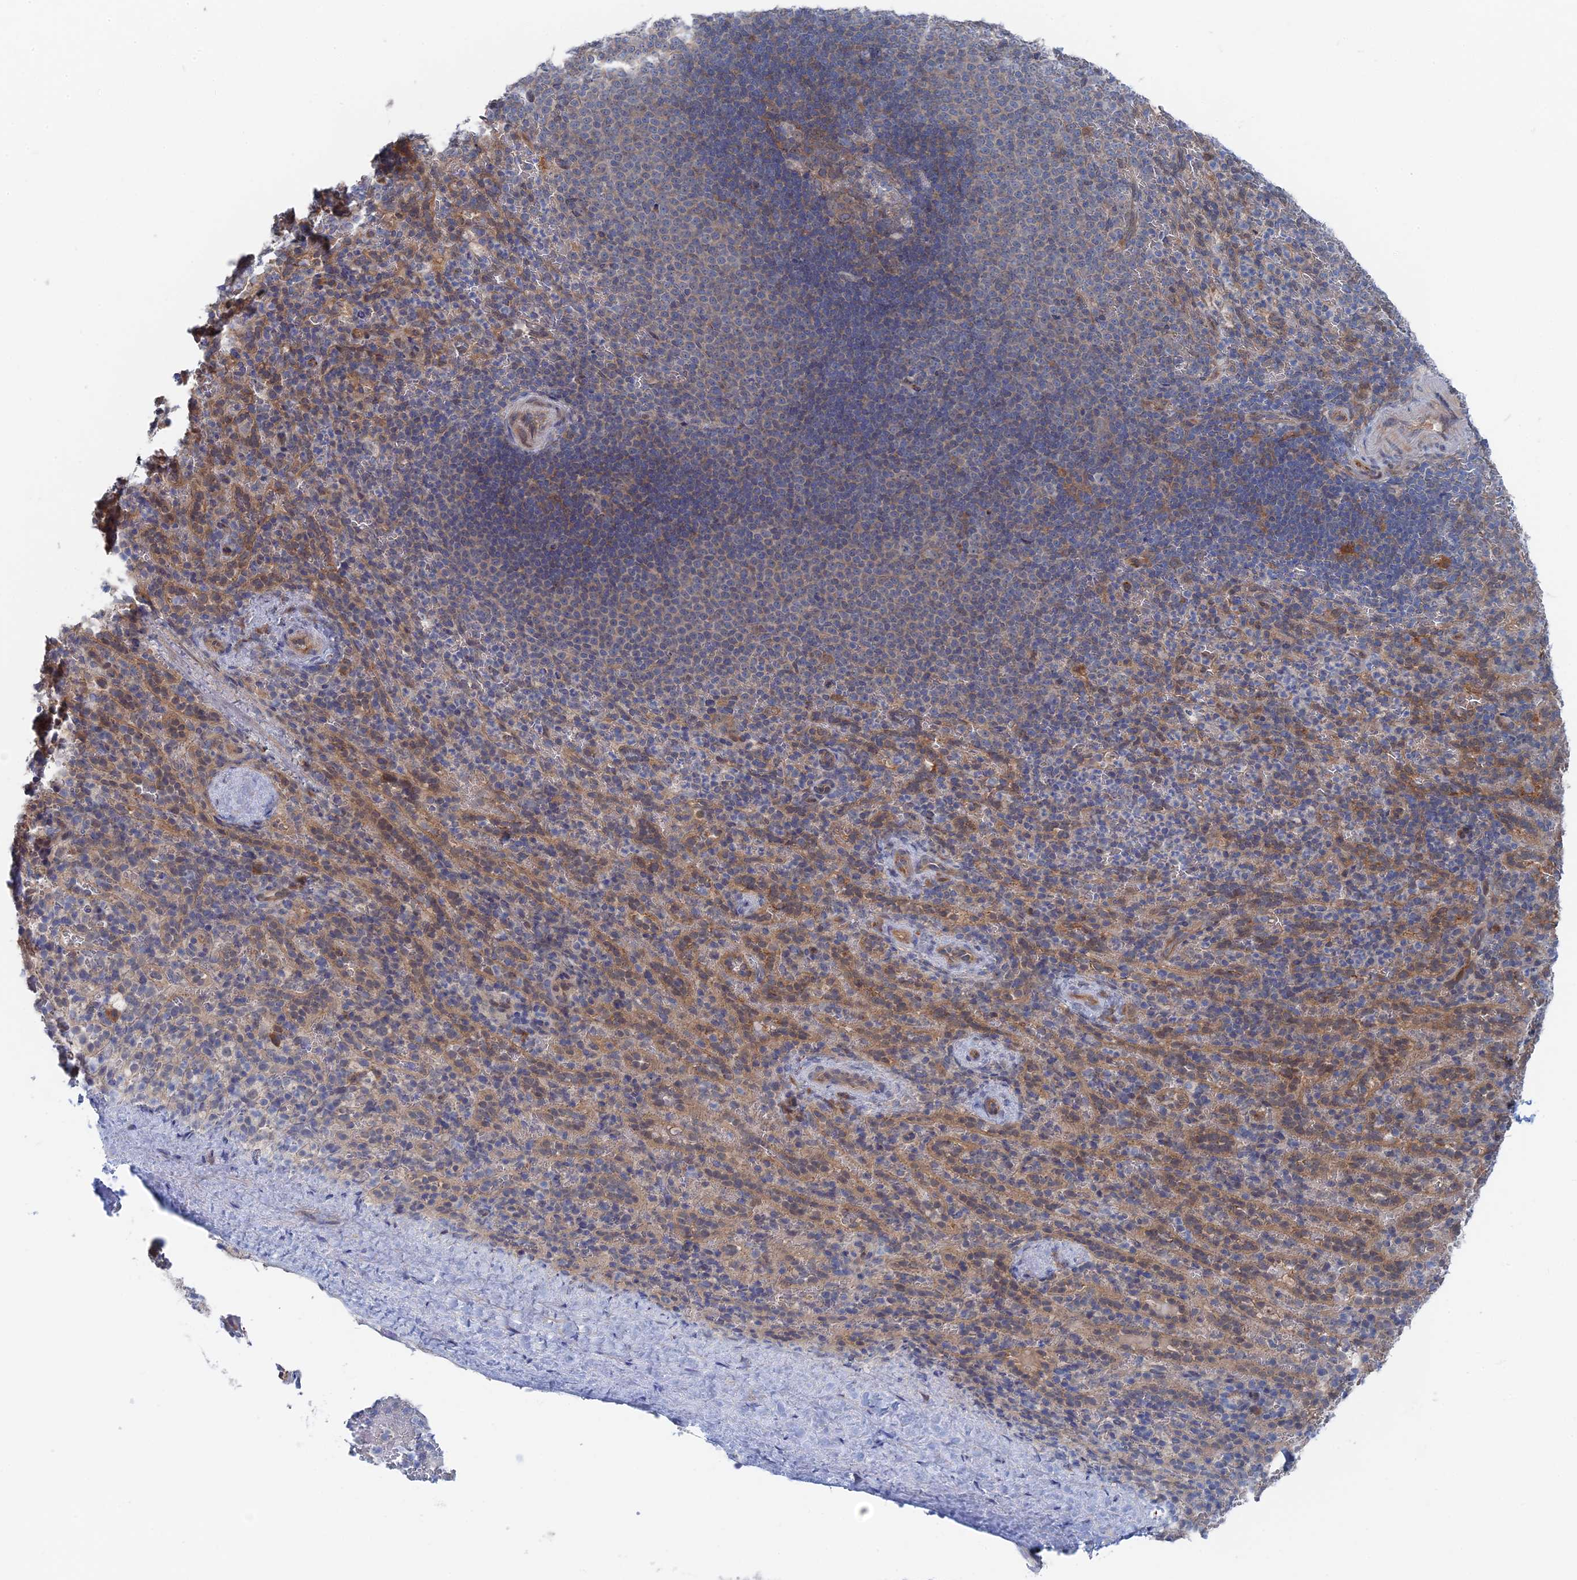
{"staining": {"intensity": "negative", "quantity": "none", "location": "none"}, "tissue": "spleen", "cell_type": "Cells in red pulp", "image_type": "normal", "snomed": [{"axis": "morphology", "description": "Normal tissue, NOS"}, {"axis": "topography", "description": "Spleen"}], "caption": "The immunohistochemistry histopathology image has no significant staining in cells in red pulp of spleen. Brightfield microscopy of IHC stained with DAB (brown) and hematoxylin (blue), captured at high magnification.", "gene": "IRGQ", "patient": {"sex": "female", "age": 21}}